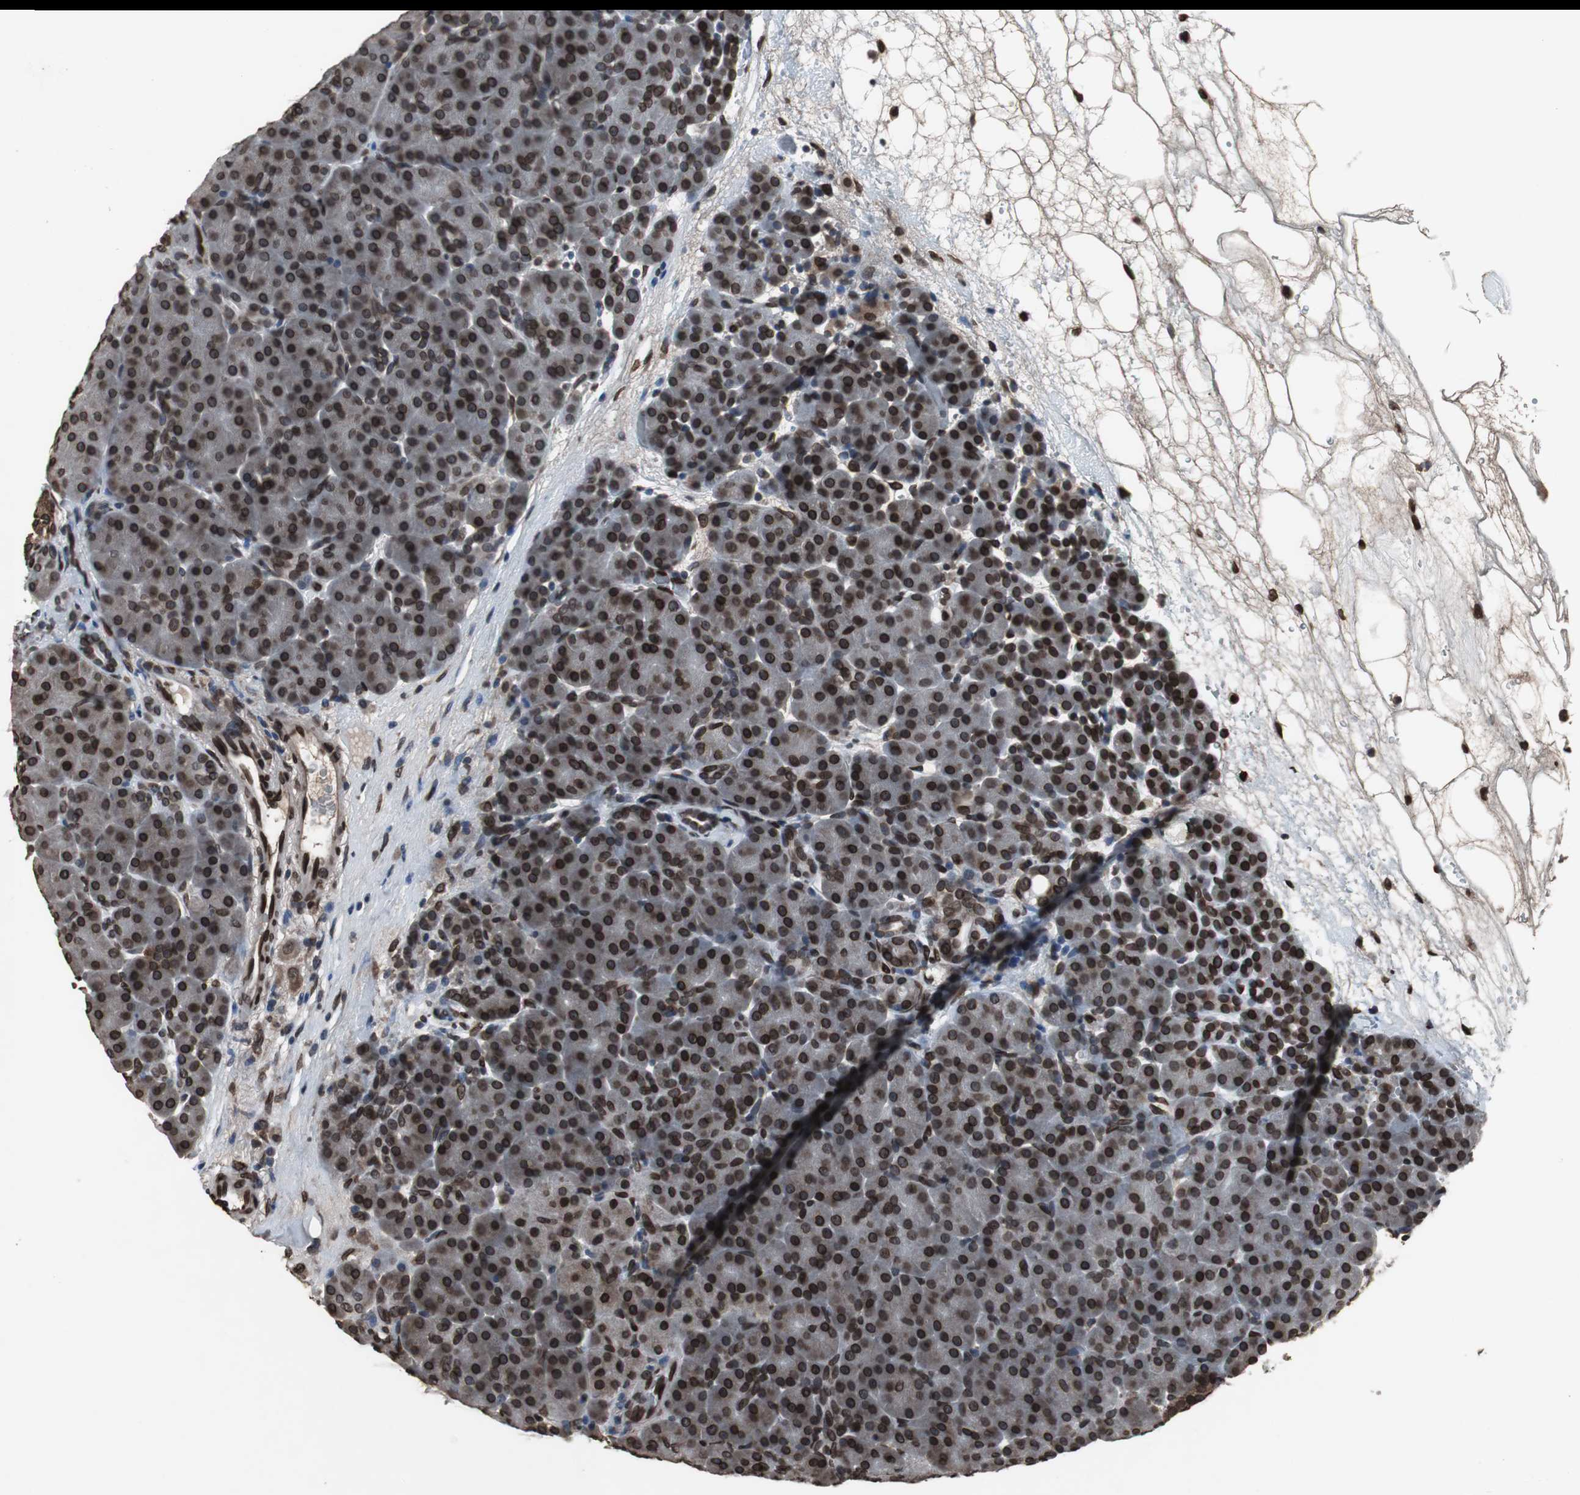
{"staining": {"intensity": "strong", "quantity": ">75%", "location": "cytoplasmic/membranous,nuclear"}, "tissue": "pancreas", "cell_type": "Exocrine glandular cells", "image_type": "normal", "snomed": [{"axis": "morphology", "description": "Normal tissue, NOS"}, {"axis": "topography", "description": "Pancreas"}], "caption": "The immunohistochemical stain labels strong cytoplasmic/membranous,nuclear expression in exocrine glandular cells of benign pancreas. (DAB (3,3'-diaminobenzidine) IHC, brown staining for protein, blue staining for nuclei).", "gene": "LMNA", "patient": {"sex": "male", "age": 66}}